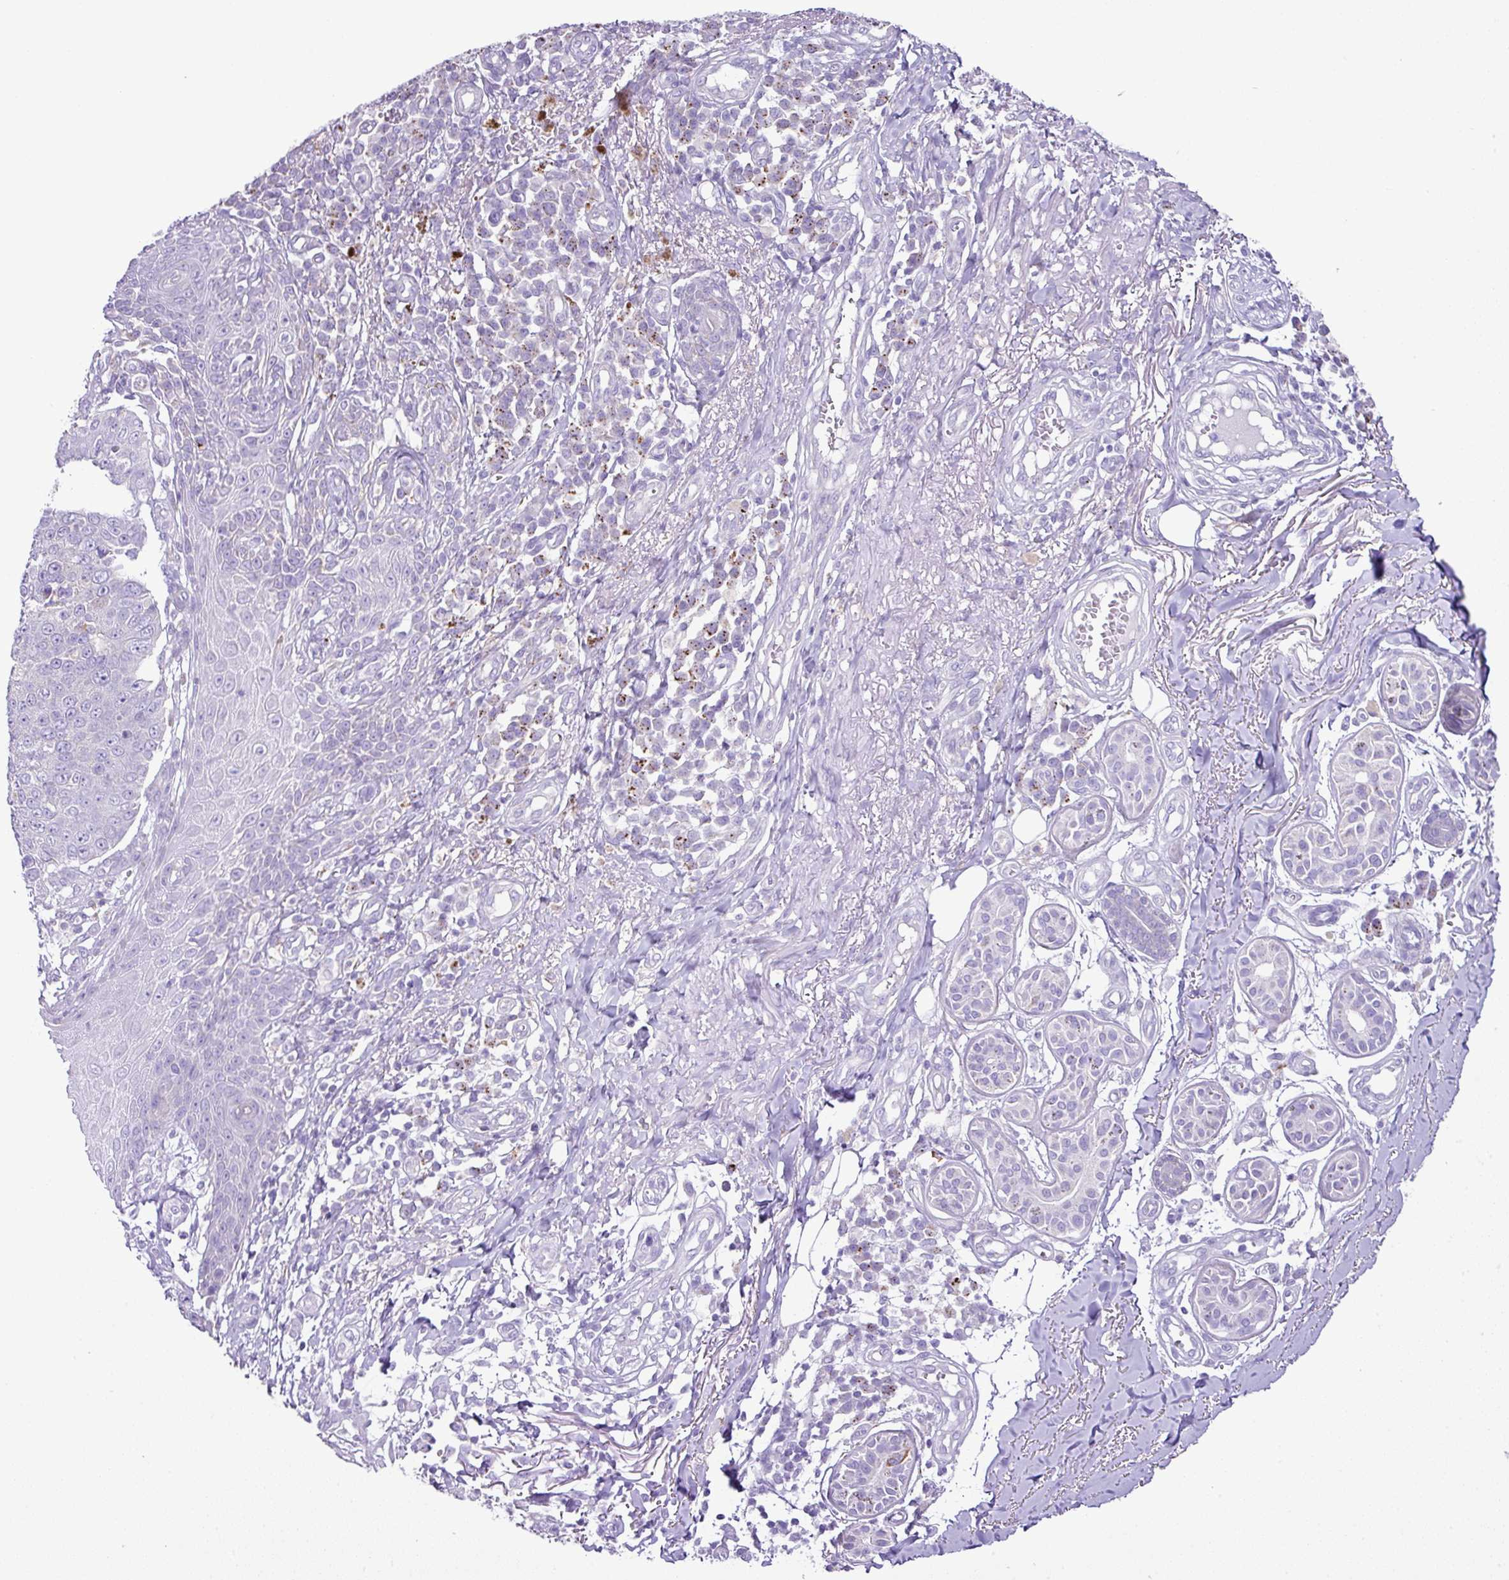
{"staining": {"intensity": "negative", "quantity": "none", "location": "none"}, "tissue": "skin cancer", "cell_type": "Tumor cells", "image_type": "cancer", "snomed": [{"axis": "morphology", "description": "Squamous cell carcinoma, NOS"}, {"axis": "topography", "description": "Skin"}], "caption": "There is no significant positivity in tumor cells of skin squamous cell carcinoma.", "gene": "PGAP4", "patient": {"sex": "male", "age": 71}}